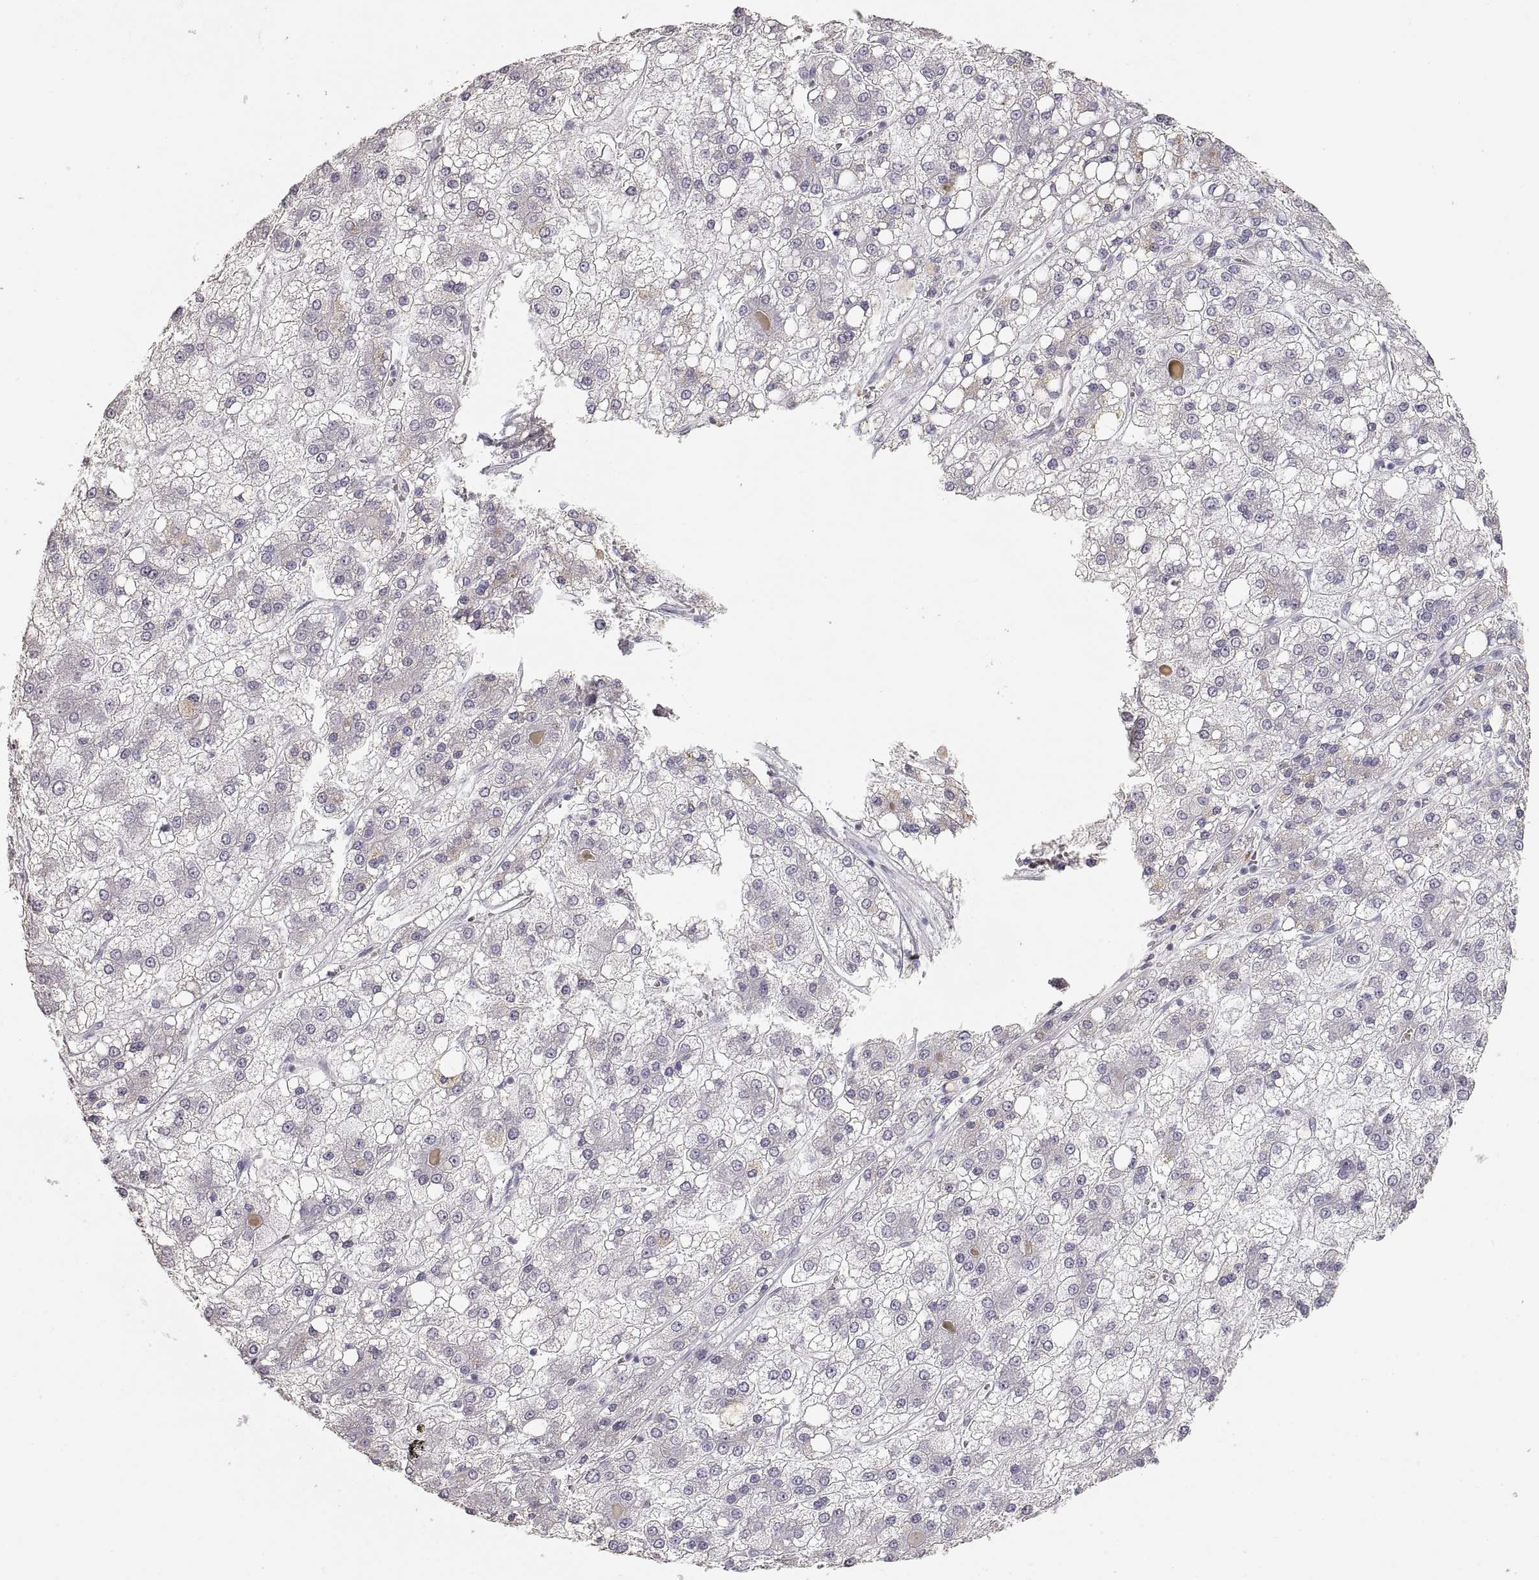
{"staining": {"intensity": "negative", "quantity": "none", "location": "none"}, "tissue": "liver cancer", "cell_type": "Tumor cells", "image_type": "cancer", "snomed": [{"axis": "morphology", "description": "Carcinoma, Hepatocellular, NOS"}, {"axis": "topography", "description": "Liver"}], "caption": "The histopathology image demonstrates no significant expression in tumor cells of liver hepatocellular carcinoma.", "gene": "ZP3", "patient": {"sex": "male", "age": 73}}